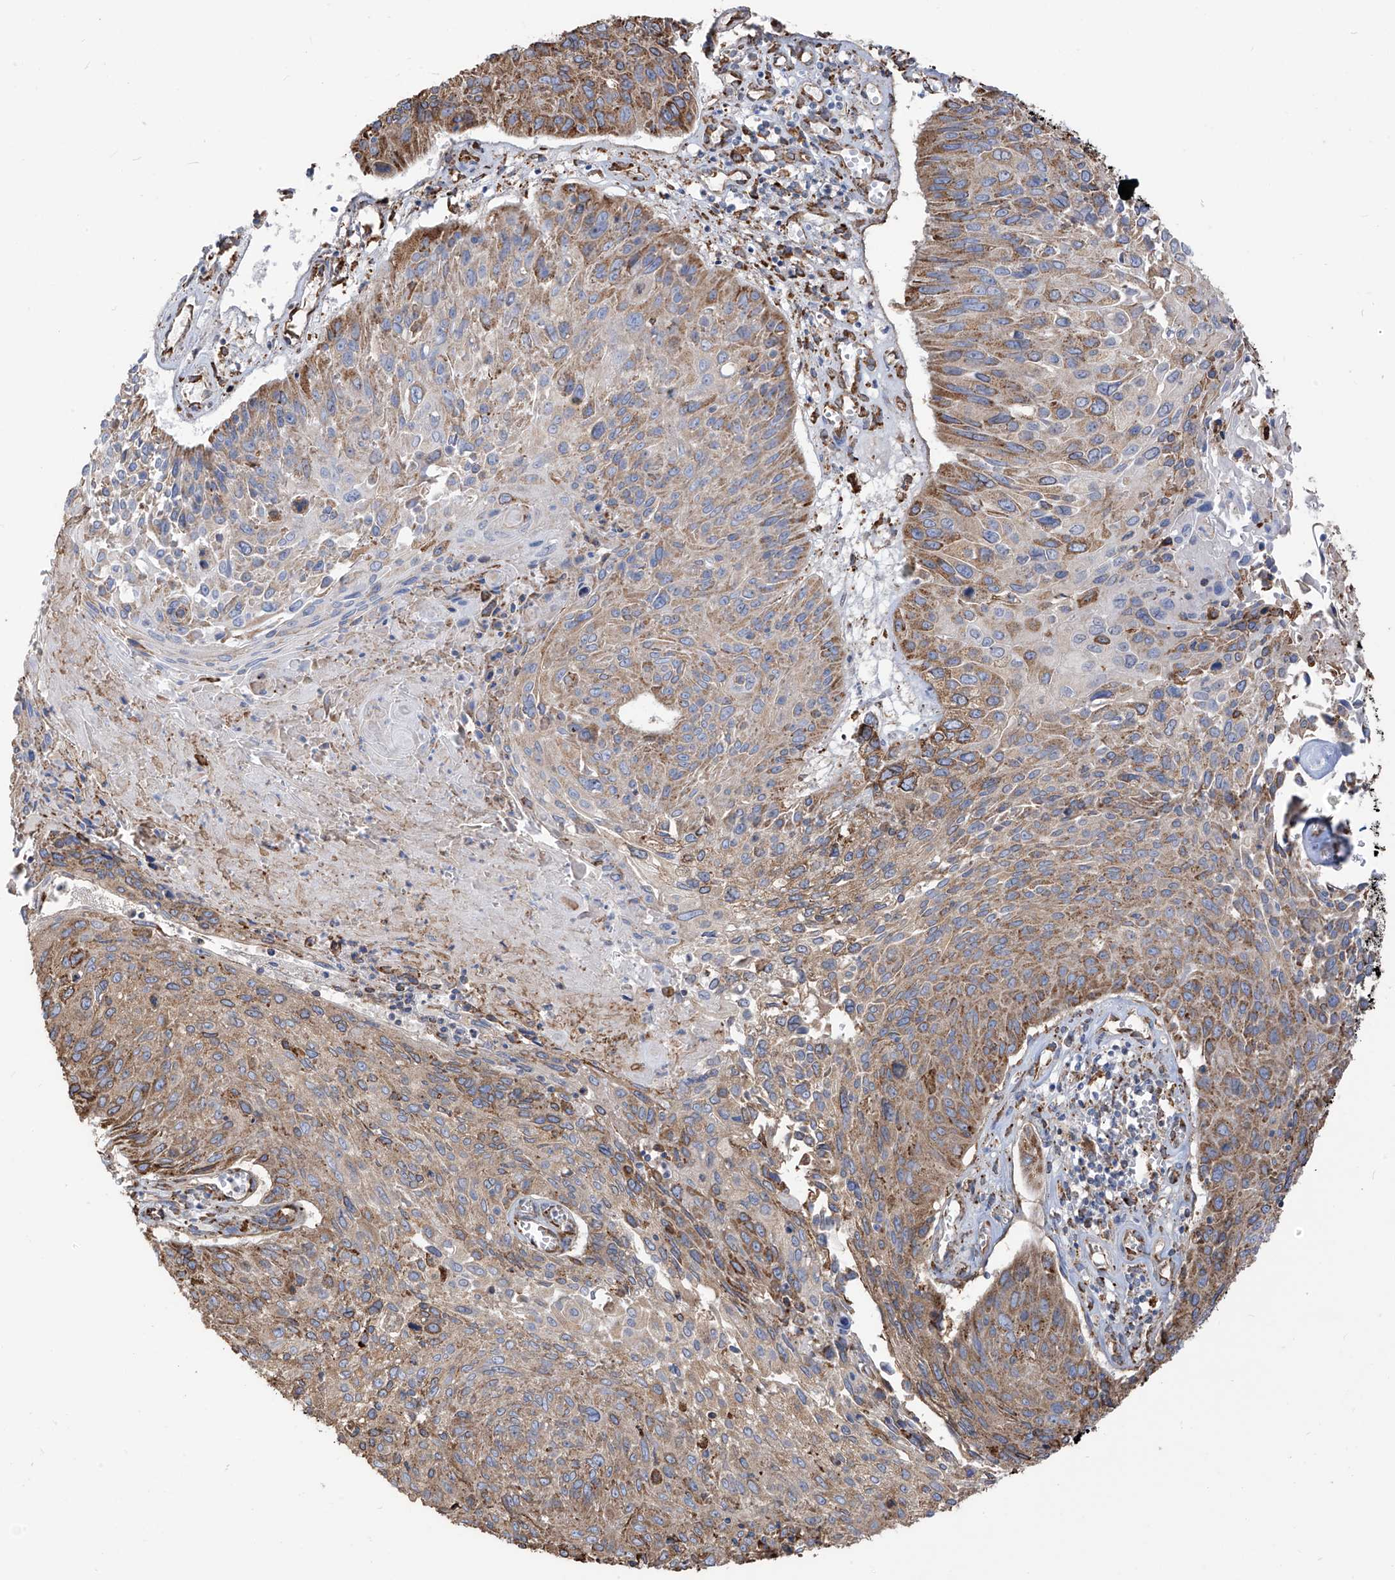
{"staining": {"intensity": "moderate", "quantity": "25%-75%", "location": "cytoplasmic/membranous"}, "tissue": "cervical cancer", "cell_type": "Tumor cells", "image_type": "cancer", "snomed": [{"axis": "morphology", "description": "Squamous cell carcinoma, NOS"}, {"axis": "topography", "description": "Cervix"}], "caption": "Immunohistochemistry staining of squamous cell carcinoma (cervical), which exhibits medium levels of moderate cytoplasmic/membranous positivity in approximately 25%-75% of tumor cells indicating moderate cytoplasmic/membranous protein expression. The staining was performed using DAB (brown) for protein detection and nuclei were counterstained in hematoxylin (blue).", "gene": "PDIA6", "patient": {"sex": "female", "age": 51}}